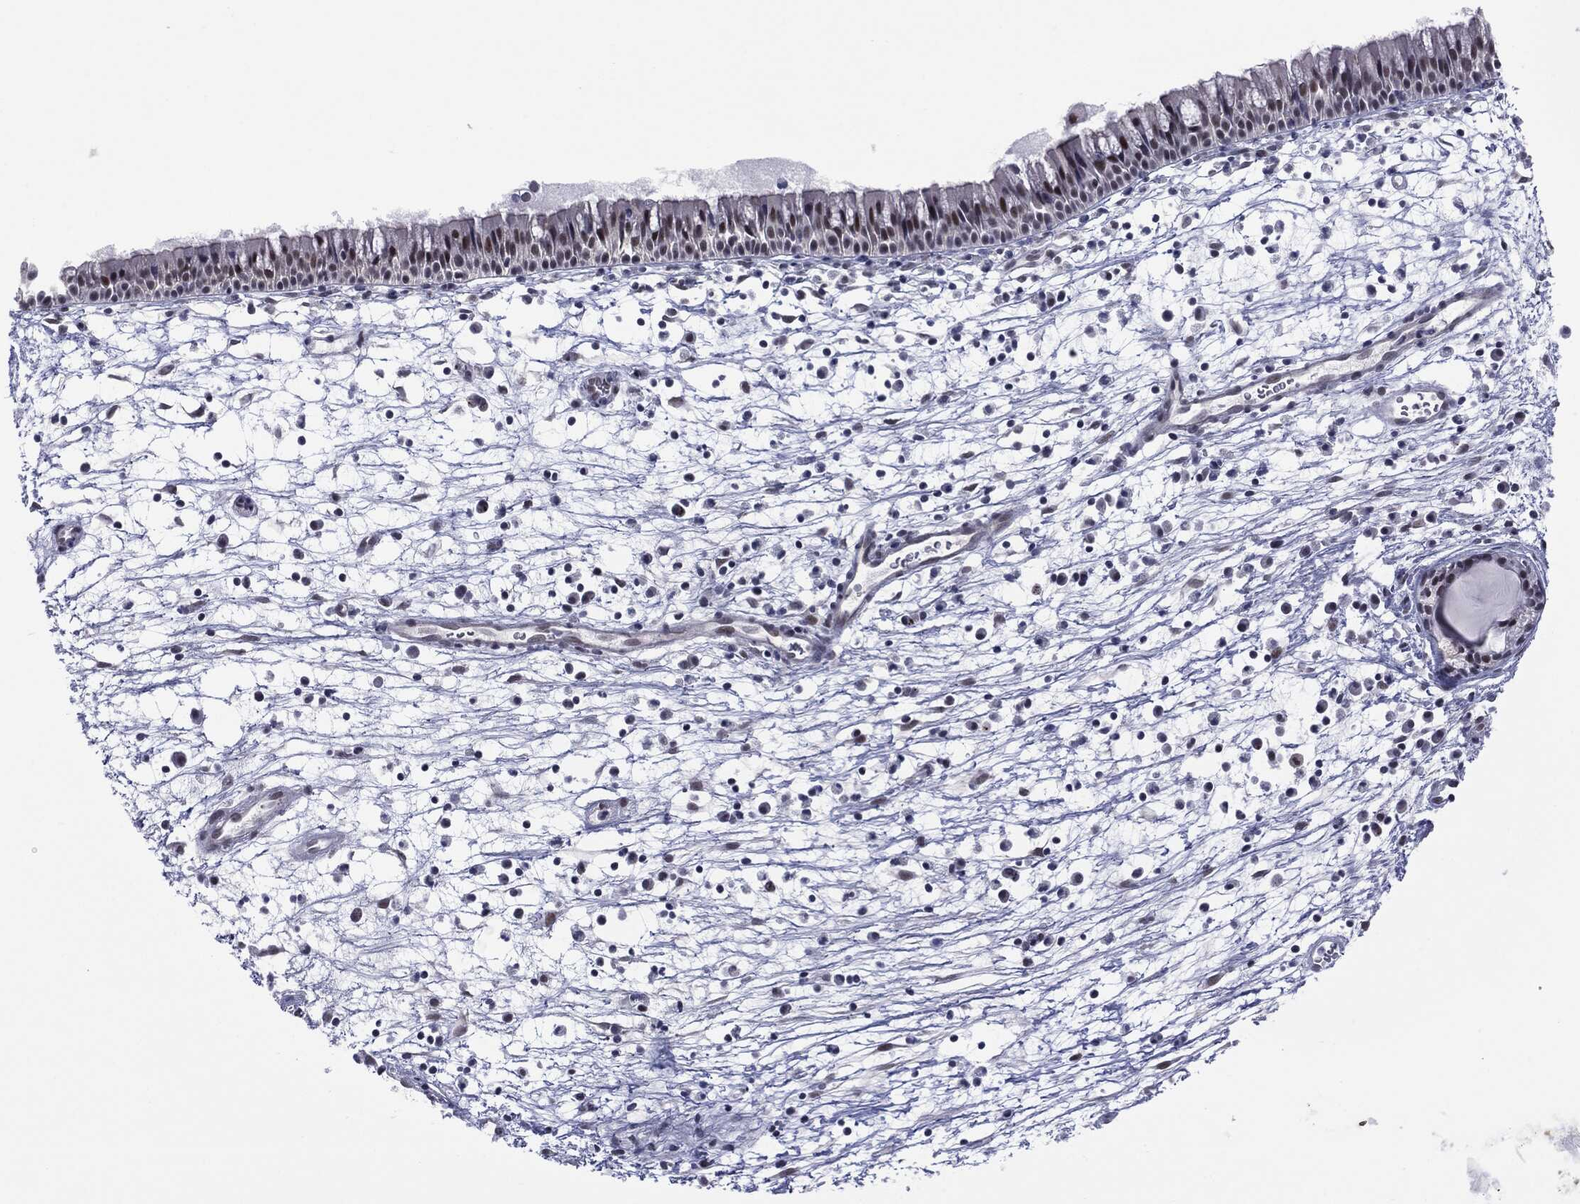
{"staining": {"intensity": "moderate", "quantity": "<25%", "location": "nuclear"}, "tissue": "nasopharynx", "cell_type": "Respiratory epithelial cells", "image_type": "normal", "snomed": [{"axis": "morphology", "description": "Normal tissue, NOS"}, {"axis": "topography", "description": "Nasopharynx"}], "caption": "This micrograph demonstrates IHC staining of benign nasopharynx, with low moderate nuclear expression in approximately <25% of respiratory epithelial cells.", "gene": "SLC5A5", "patient": {"sex": "male", "age": 58}}